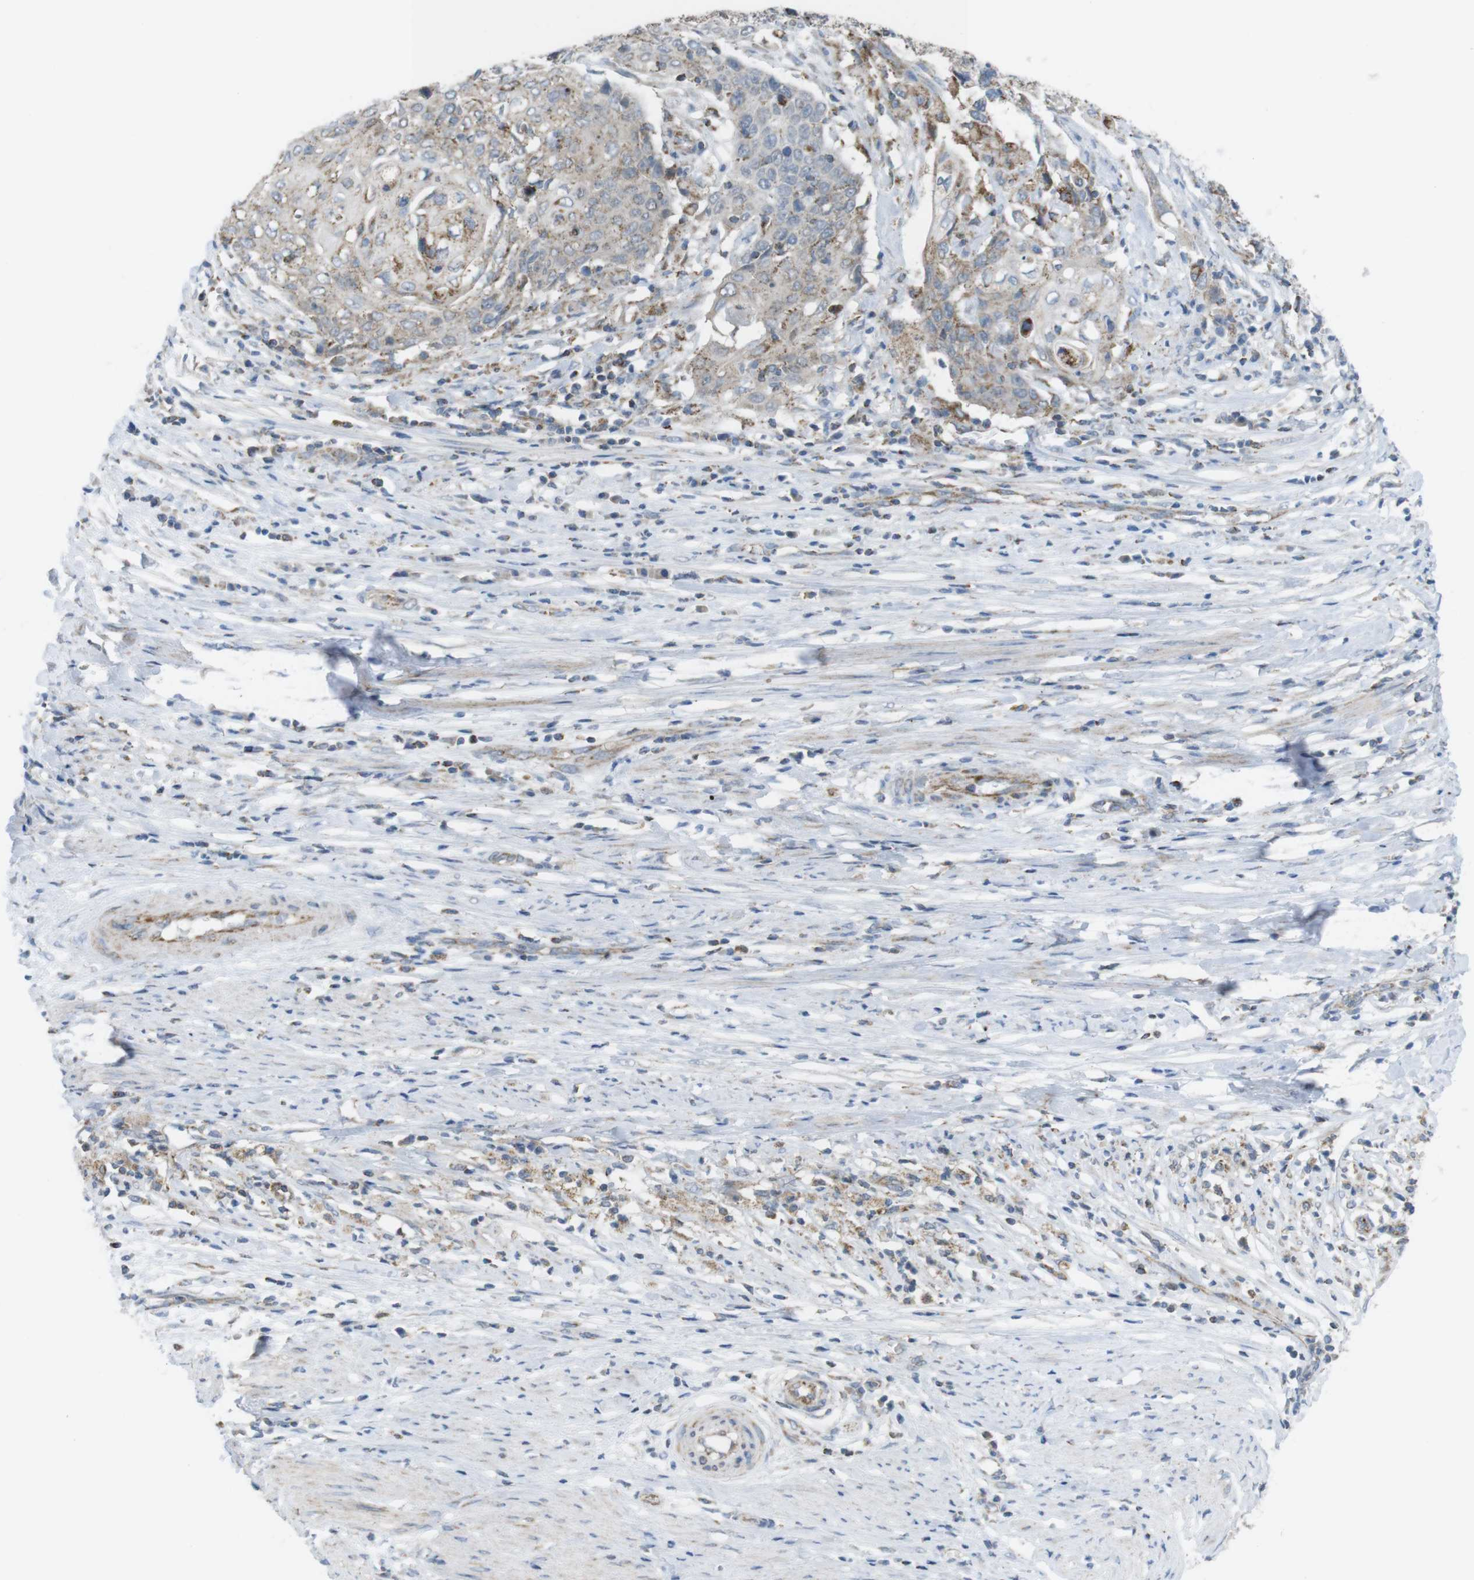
{"staining": {"intensity": "weak", "quantity": ">75%", "location": "cytoplasmic/membranous"}, "tissue": "cervical cancer", "cell_type": "Tumor cells", "image_type": "cancer", "snomed": [{"axis": "morphology", "description": "Squamous cell carcinoma, NOS"}, {"axis": "topography", "description": "Cervix"}], "caption": "Protein staining of cervical cancer (squamous cell carcinoma) tissue demonstrates weak cytoplasmic/membranous expression in approximately >75% of tumor cells.", "gene": "GRIK2", "patient": {"sex": "female", "age": 39}}